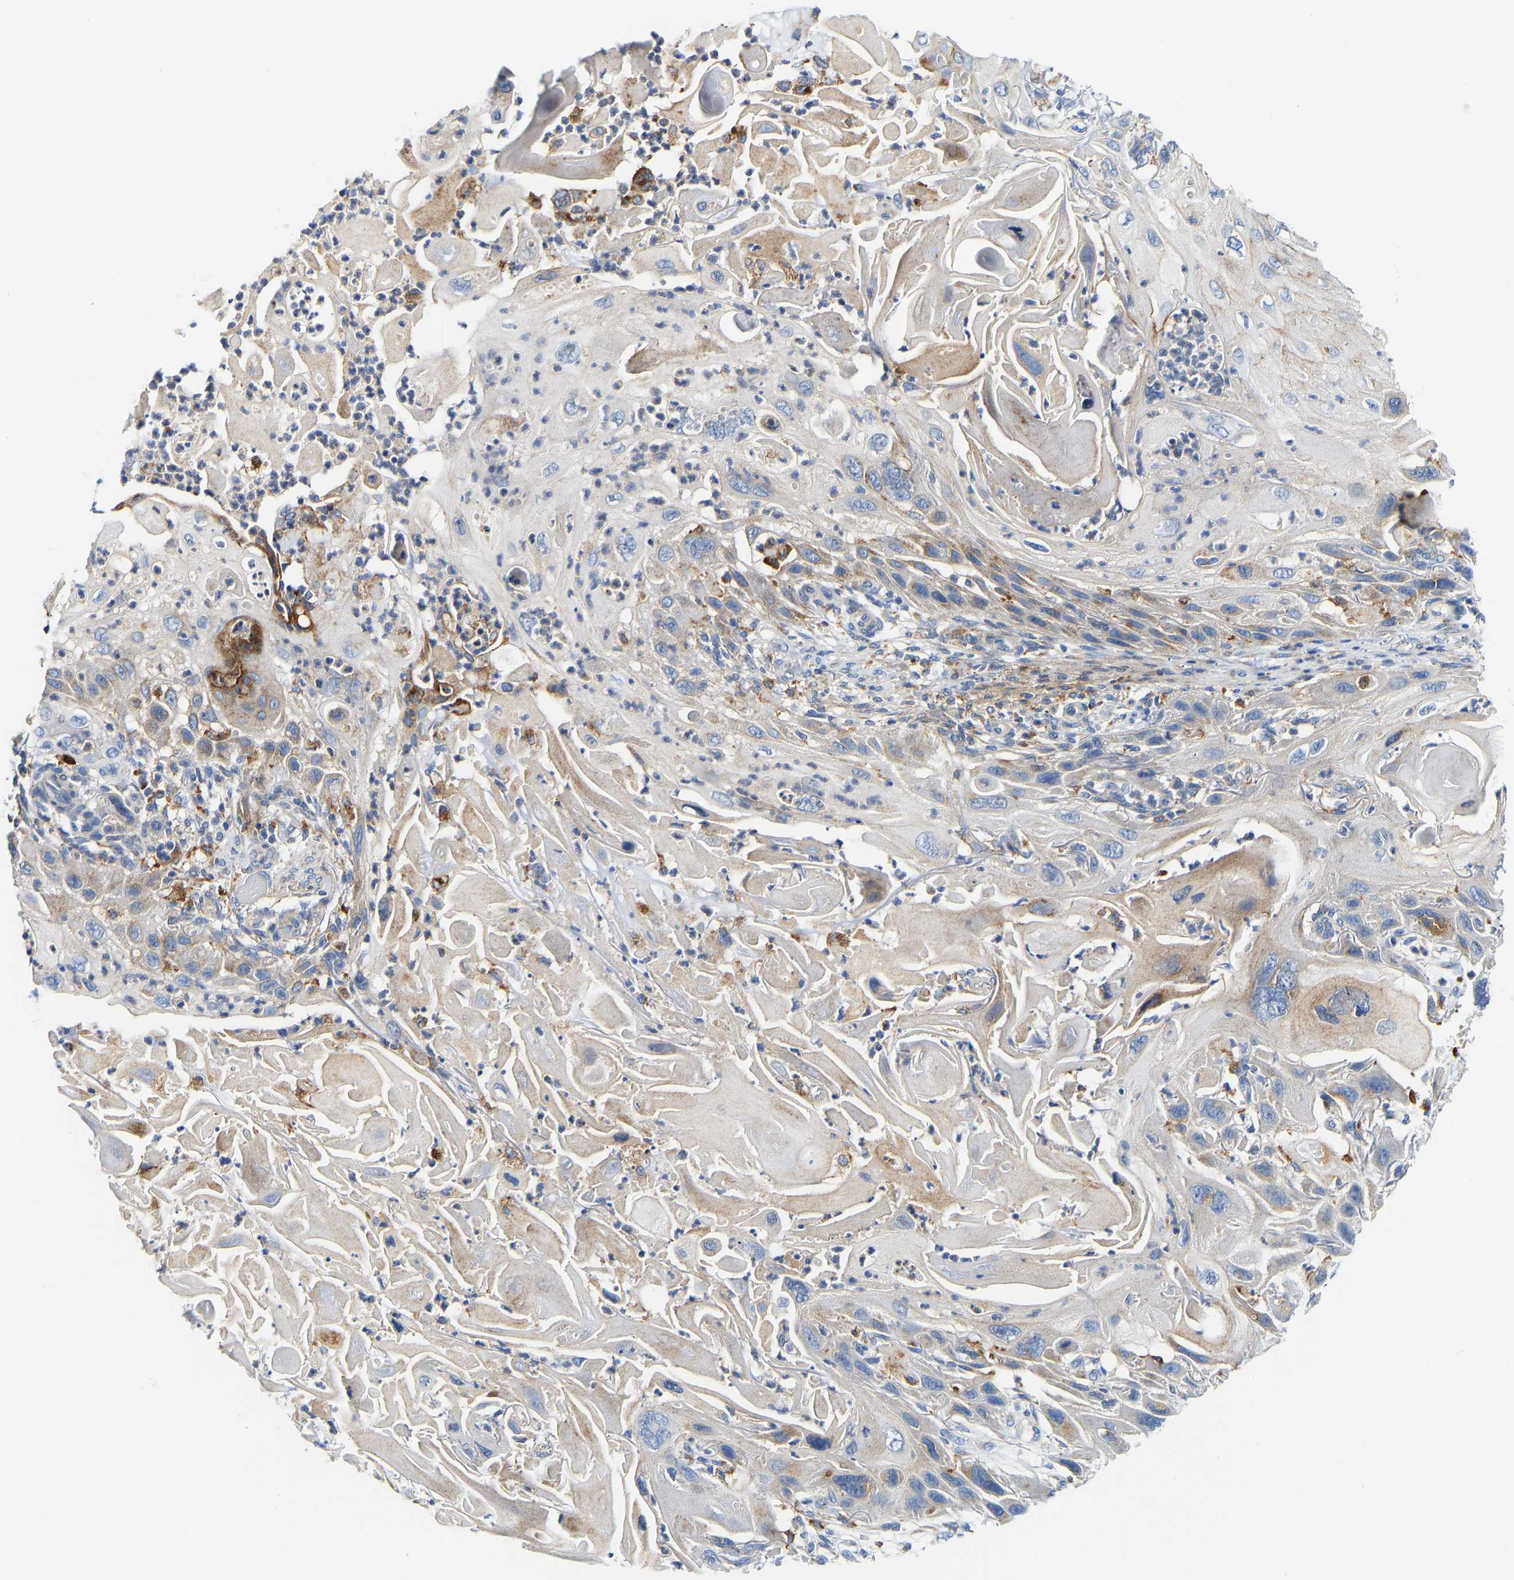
{"staining": {"intensity": "moderate", "quantity": "<25%", "location": "cytoplasmic/membranous"}, "tissue": "skin cancer", "cell_type": "Tumor cells", "image_type": "cancer", "snomed": [{"axis": "morphology", "description": "Squamous cell carcinoma, NOS"}, {"axis": "topography", "description": "Skin"}], "caption": "A brown stain labels moderate cytoplasmic/membranous staining of a protein in skin cancer (squamous cell carcinoma) tumor cells.", "gene": "ATP6V1E1", "patient": {"sex": "female", "age": 77}}